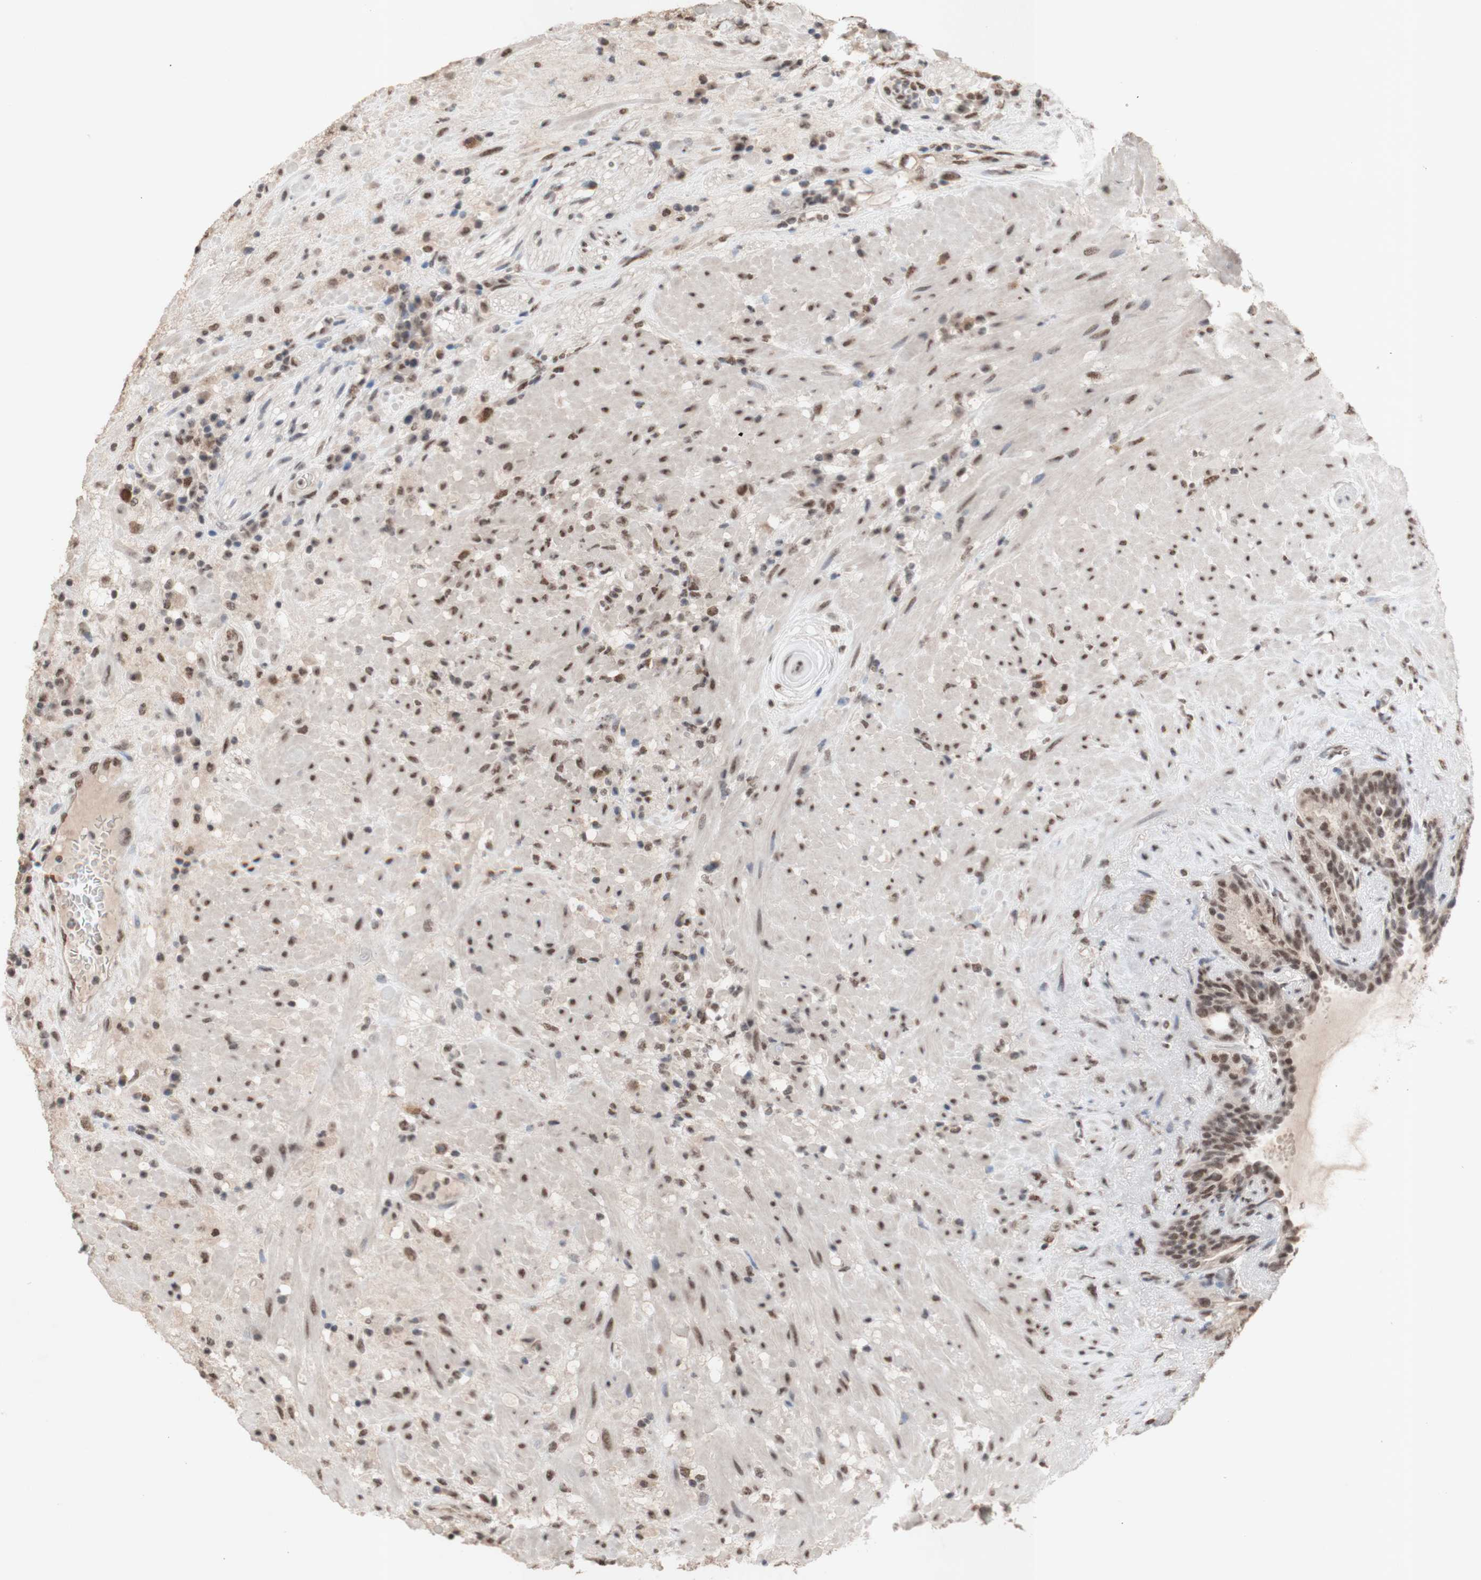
{"staining": {"intensity": "moderate", "quantity": ">75%", "location": "nuclear"}, "tissue": "seminal vesicle", "cell_type": "Glandular cells", "image_type": "normal", "snomed": [{"axis": "morphology", "description": "Normal tissue, NOS"}, {"axis": "topography", "description": "Seminal veicle"}], "caption": "Immunohistochemistry of benign human seminal vesicle displays medium levels of moderate nuclear expression in approximately >75% of glandular cells.", "gene": "SFPQ", "patient": {"sex": "male", "age": 61}}